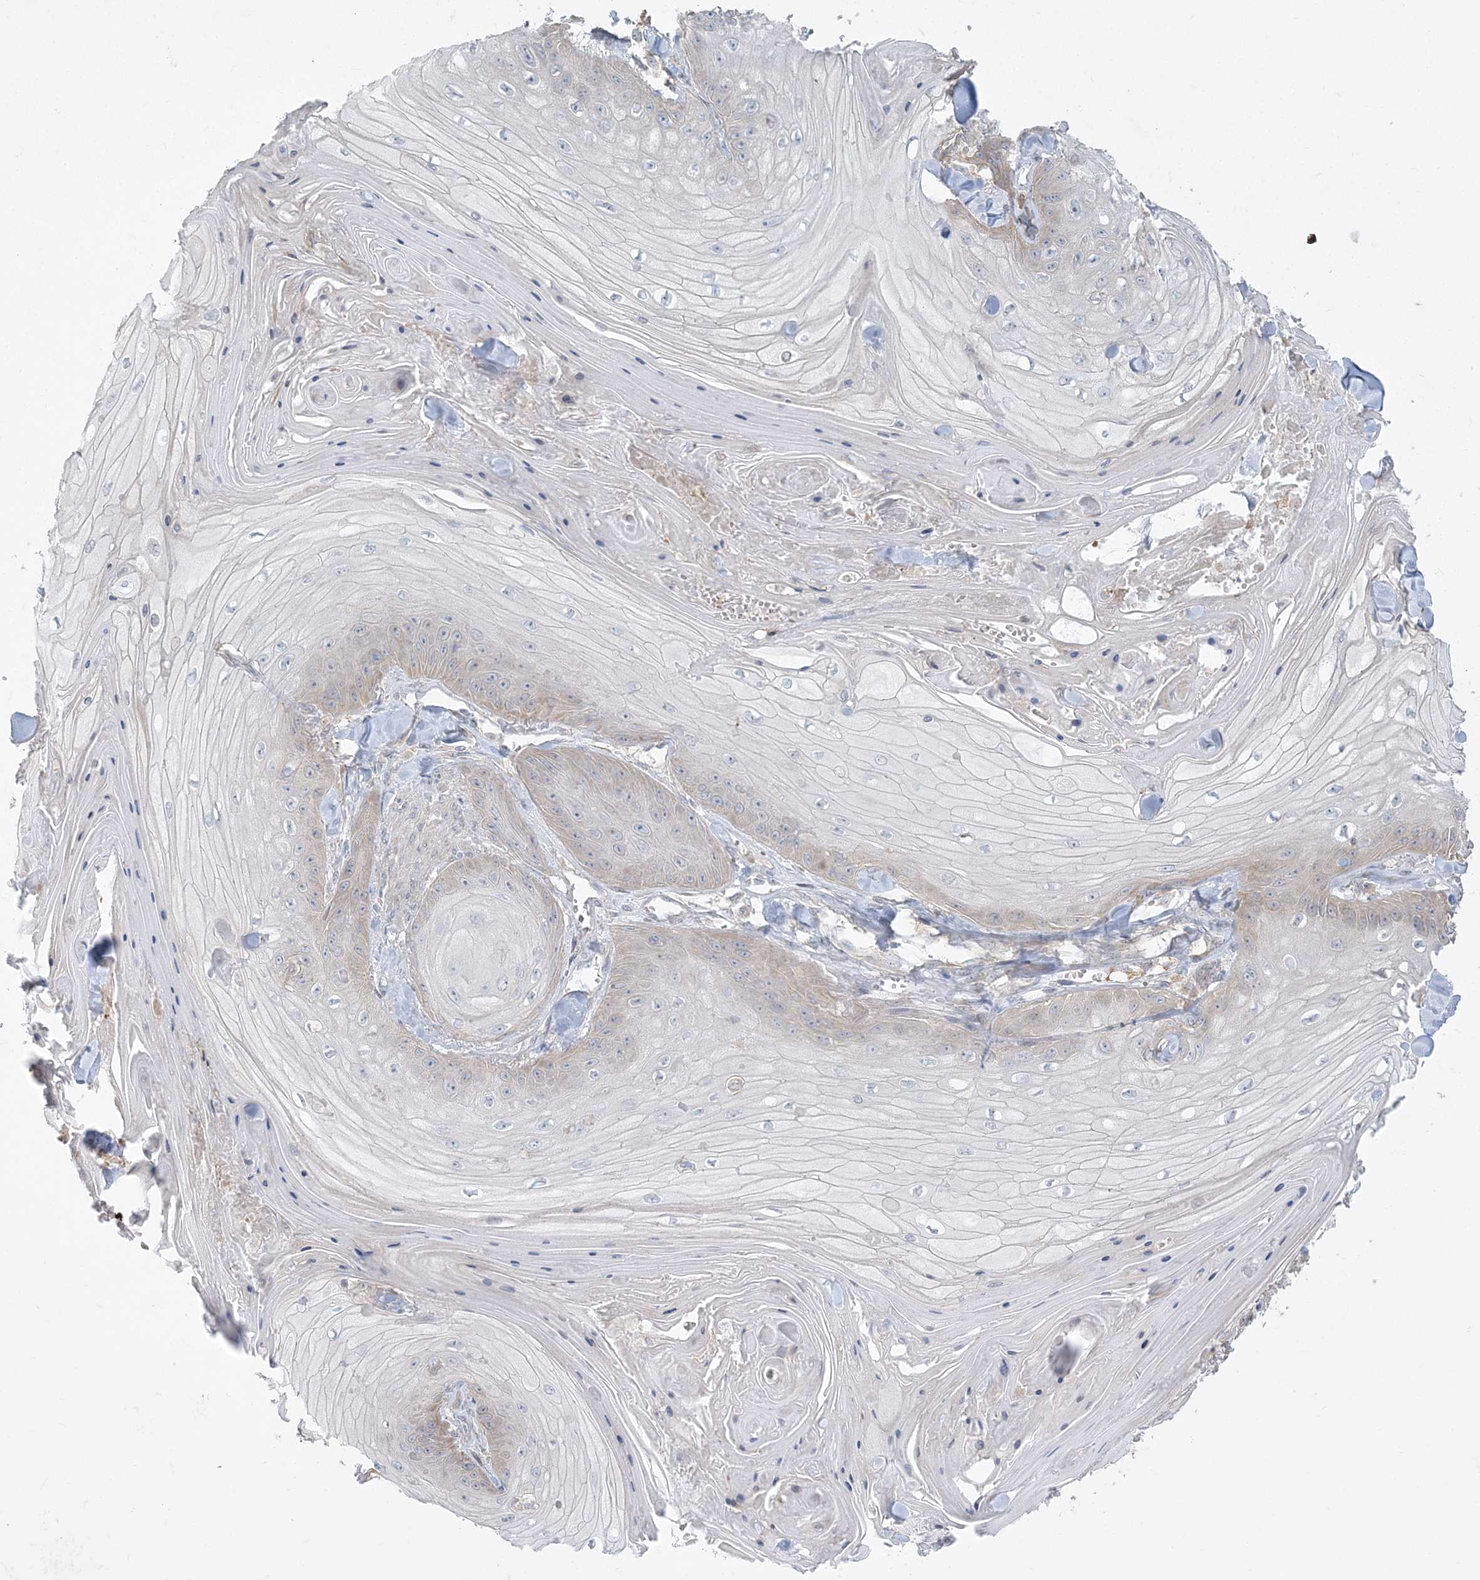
{"staining": {"intensity": "weak", "quantity": "<25%", "location": "cytoplasmic/membranous"}, "tissue": "skin cancer", "cell_type": "Tumor cells", "image_type": "cancer", "snomed": [{"axis": "morphology", "description": "Squamous cell carcinoma, NOS"}, {"axis": "topography", "description": "Skin"}], "caption": "The histopathology image exhibits no significant expression in tumor cells of squamous cell carcinoma (skin). (Brightfield microscopy of DAB (3,3'-diaminobenzidine) immunohistochemistry at high magnification).", "gene": "ZC3H6", "patient": {"sex": "male", "age": 74}}